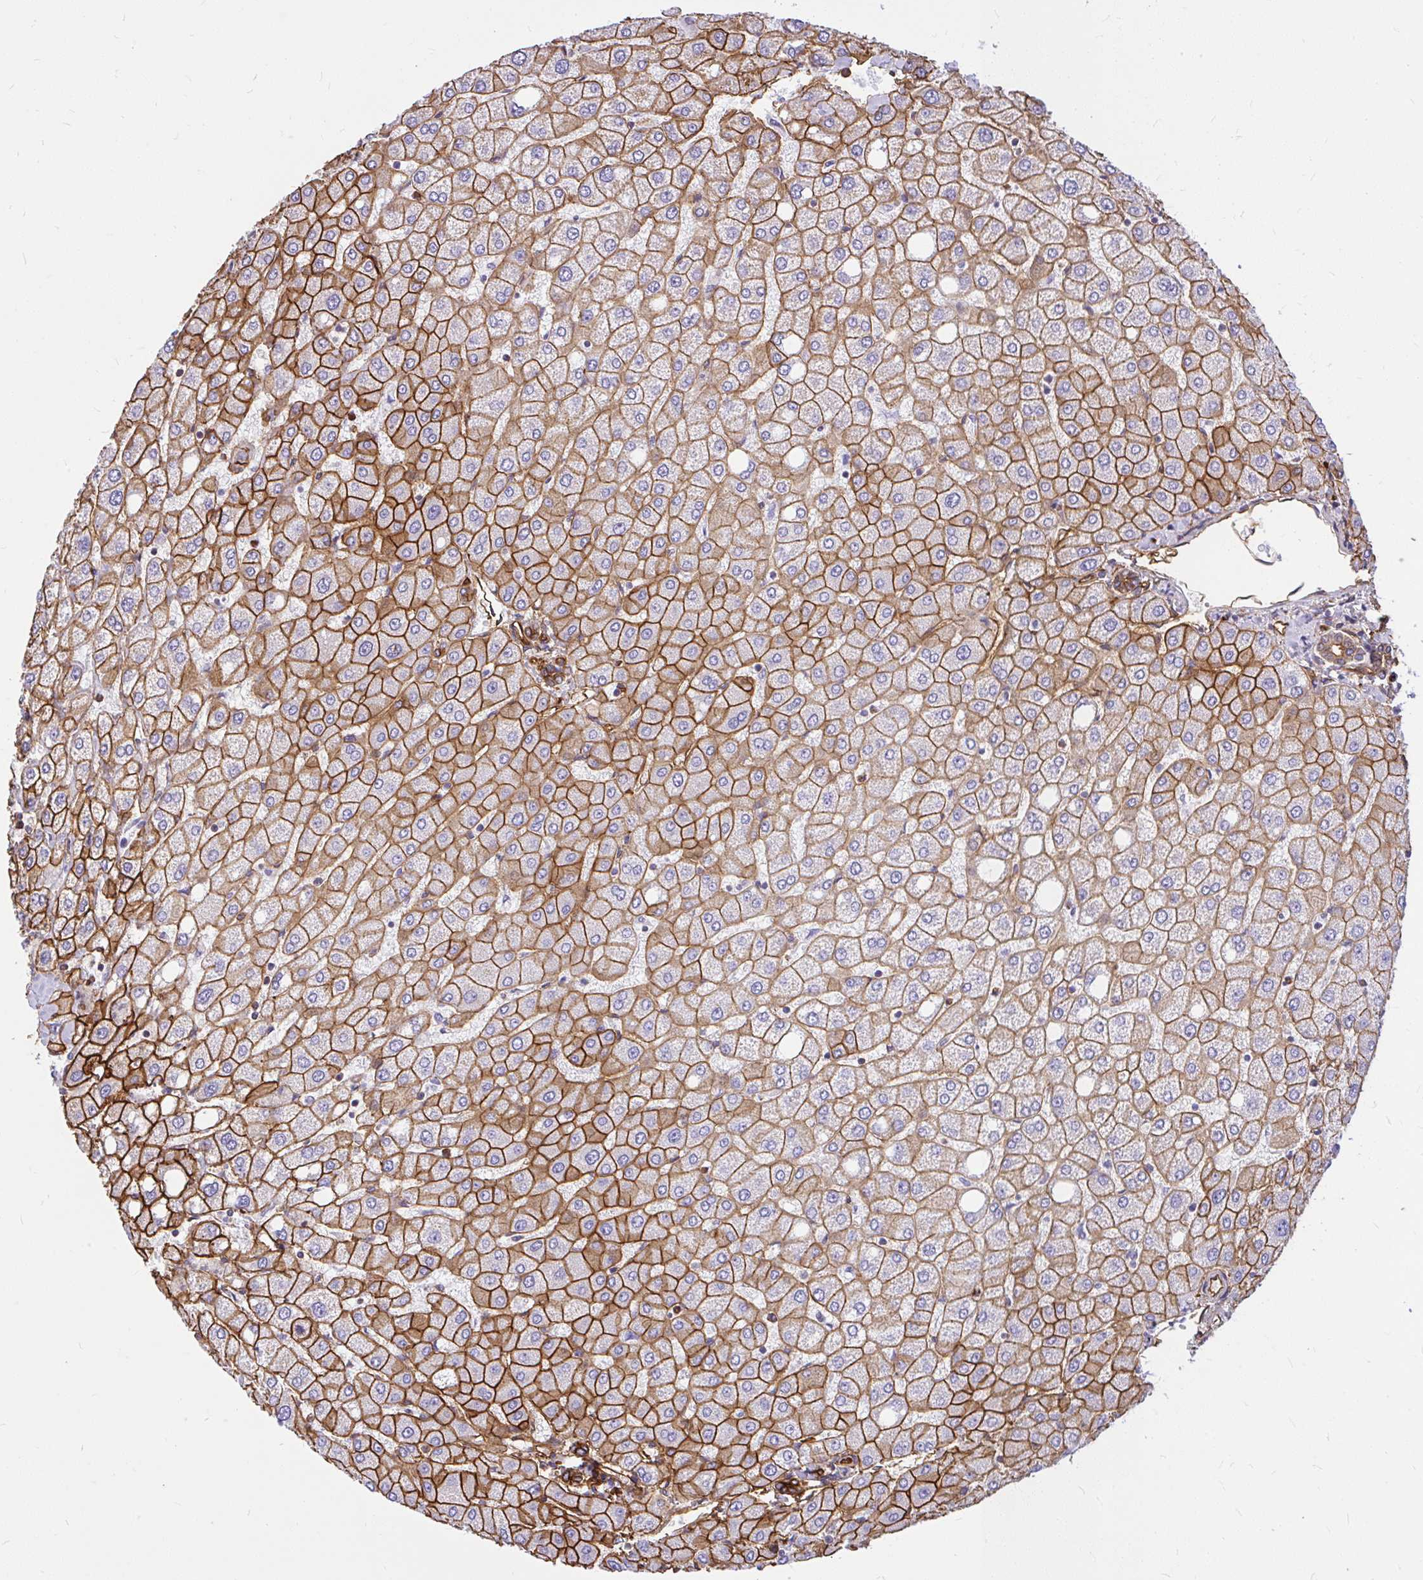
{"staining": {"intensity": "strong", "quantity": ">75%", "location": "cytoplasmic/membranous"}, "tissue": "liver", "cell_type": "Cholangiocytes", "image_type": "normal", "snomed": [{"axis": "morphology", "description": "Normal tissue, NOS"}, {"axis": "topography", "description": "Liver"}], "caption": "Brown immunohistochemical staining in normal liver exhibits strong cytoplasmic/membranous expression in about >75% of cholangiocytes. (IHC, brightfield microscopy, high magnification).", "gene": "MAP1LC3B2", "patient": {"sex": "female", "age": 54}}